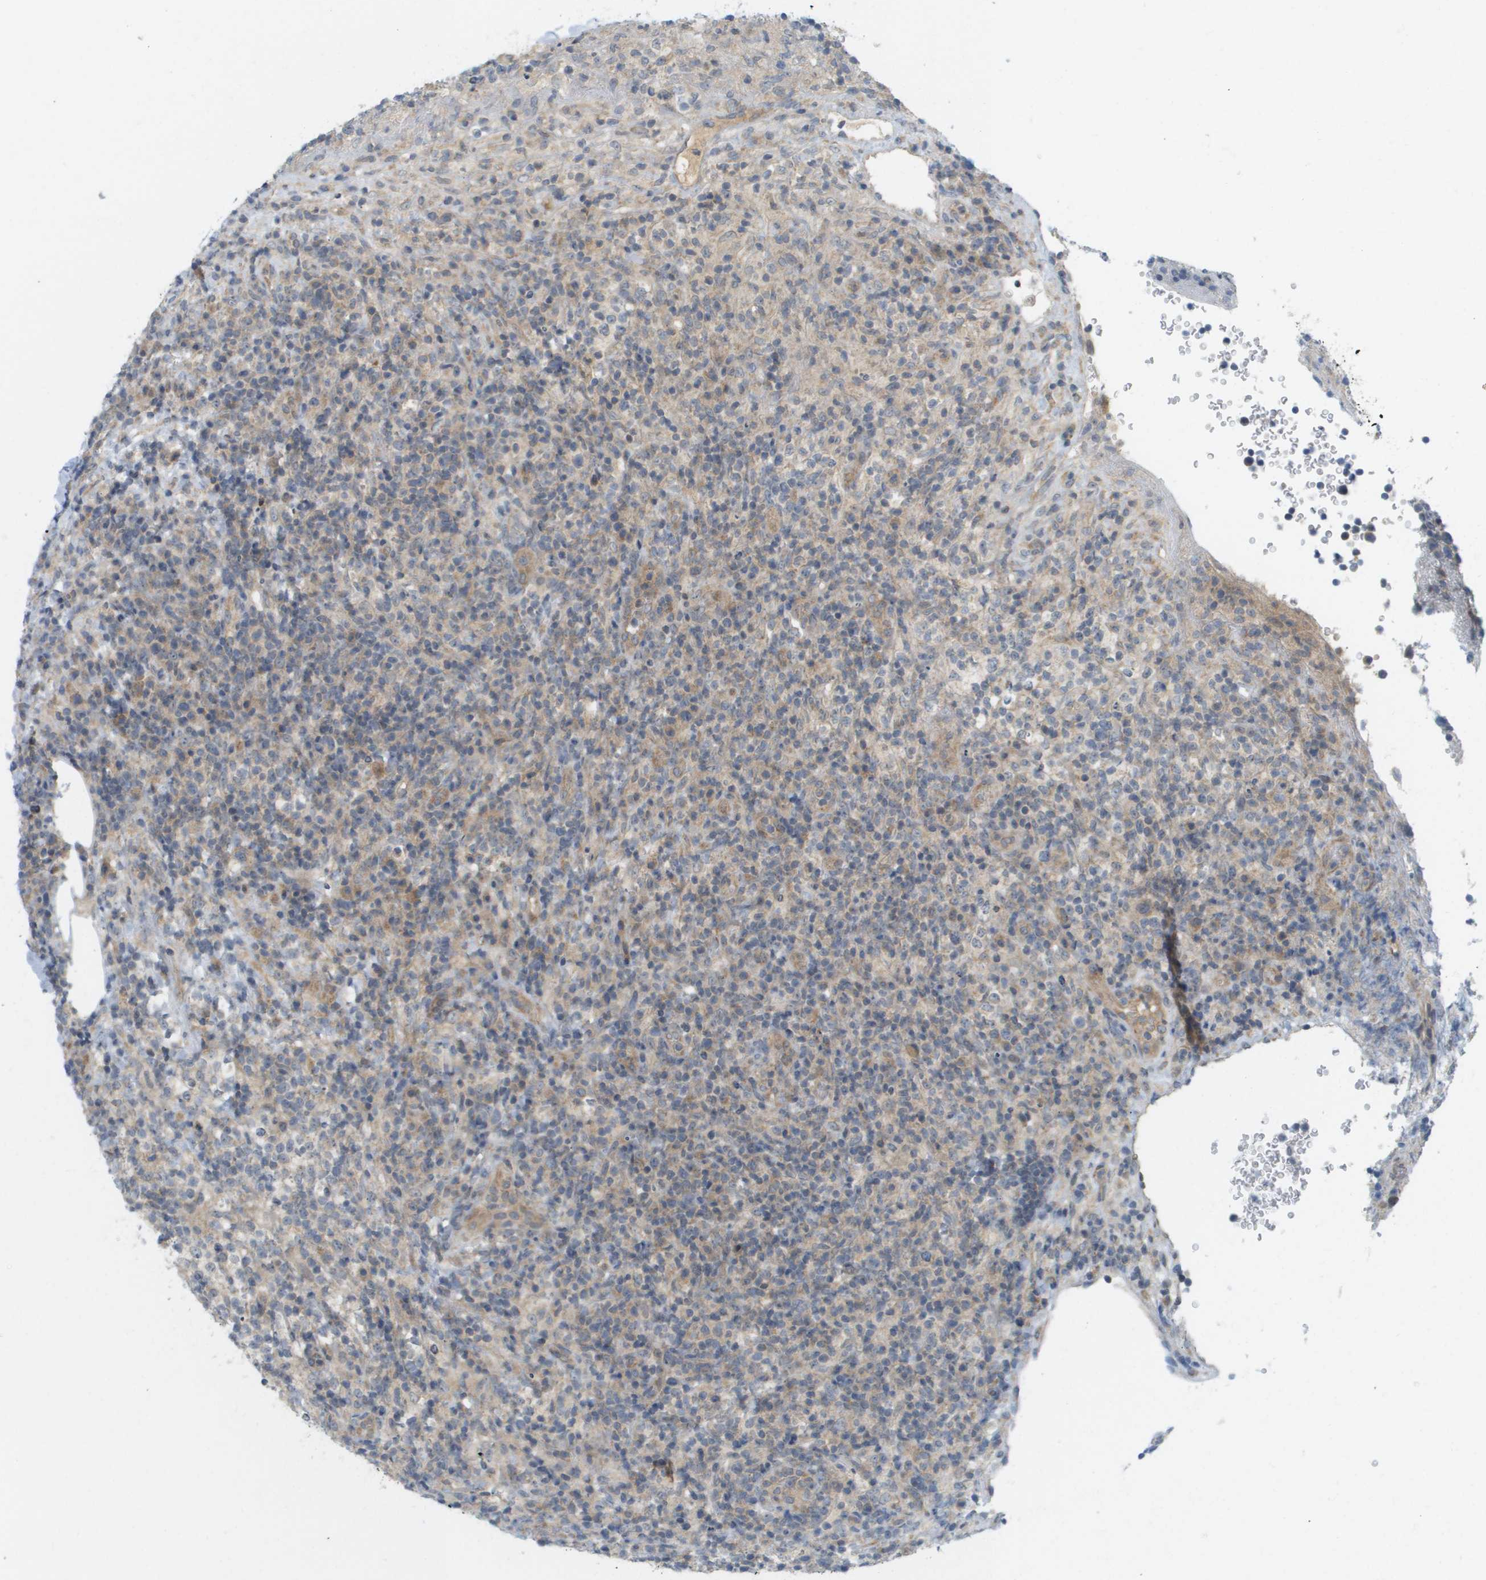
{"staining": {"intensity": "weak", "quantity": "<25%", "location": "cytoplasmic/membranous"}, "tissue": "lymphoma", "cell_type": "Tumor cells", "image_type": "cancer", "snomed": [{"axis": "morphology", "description": "Malignant lymphoma, non-Hodgkin's type, High grade"}, {"axis": "topography", "description": "Lymph node"}], "caption": "Immunohistochemistry image of human high-grade malignant lymphoma, non-Hodgkin's type stained for a protein (brown), which reveals no expression in tumor cells.", "gene": "PROC", "patient": {"sex": "female", "age": 76}}